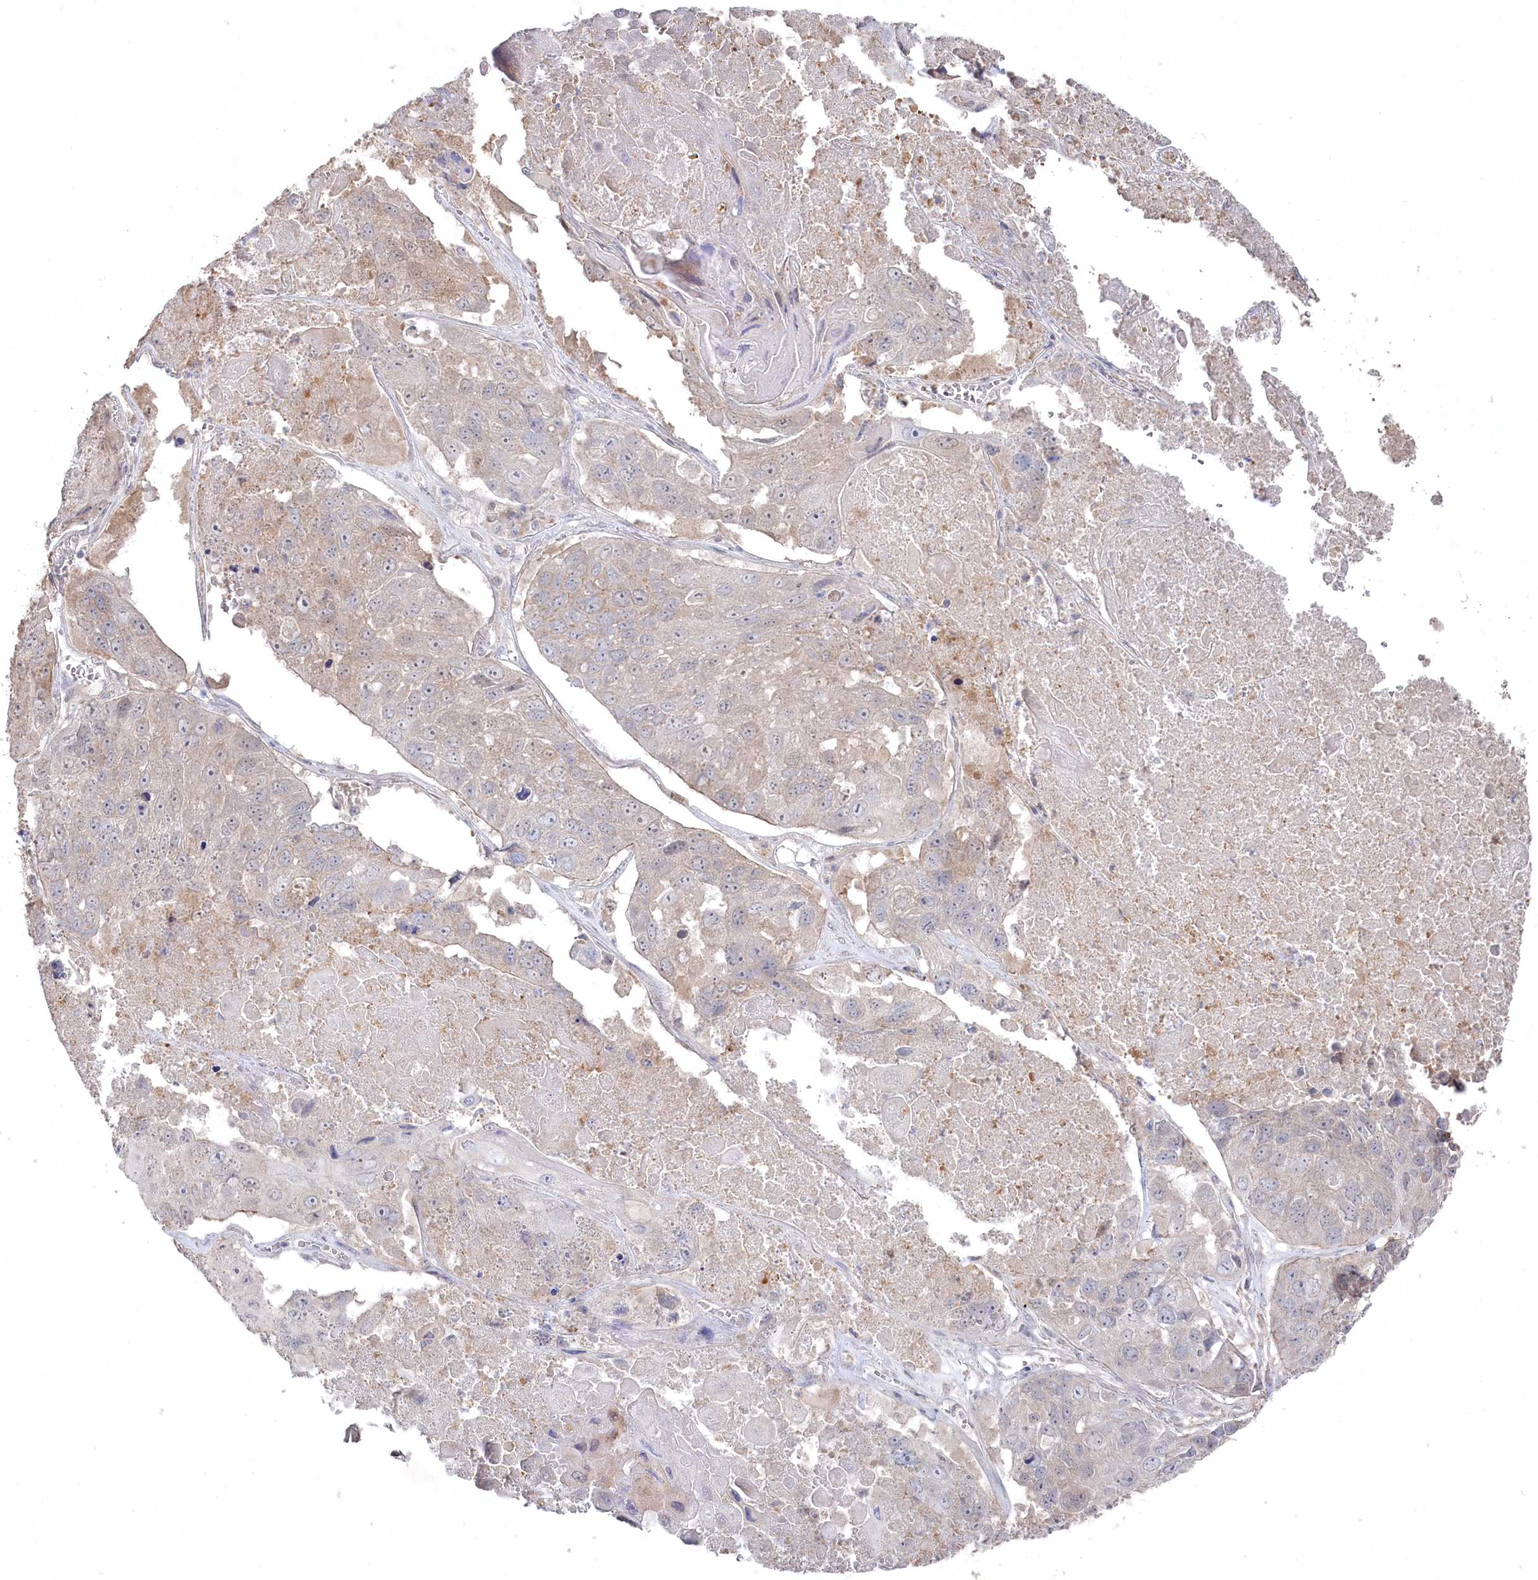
{"staining": {"intensity": "weak", "quantity": "<25%", "location": "cytoplasmic/membranous"}, "tissue": "lung cancer", "cell_type": "Tumor cells", "image_type": "cancer", "snomed": [{"axis": "morphology", "description": "Squamous cell carcinoma, NOS"}, {"axis": "topography", "description": "Lung"}], "caption": "This is an immunohistochemistry (IHC) photomicrograph of lung squamous cell carcinoma. There is no staining in tumor cells.", "gene": "TGFBRAP1", "patient": {"sex": "male", "age": 61}}